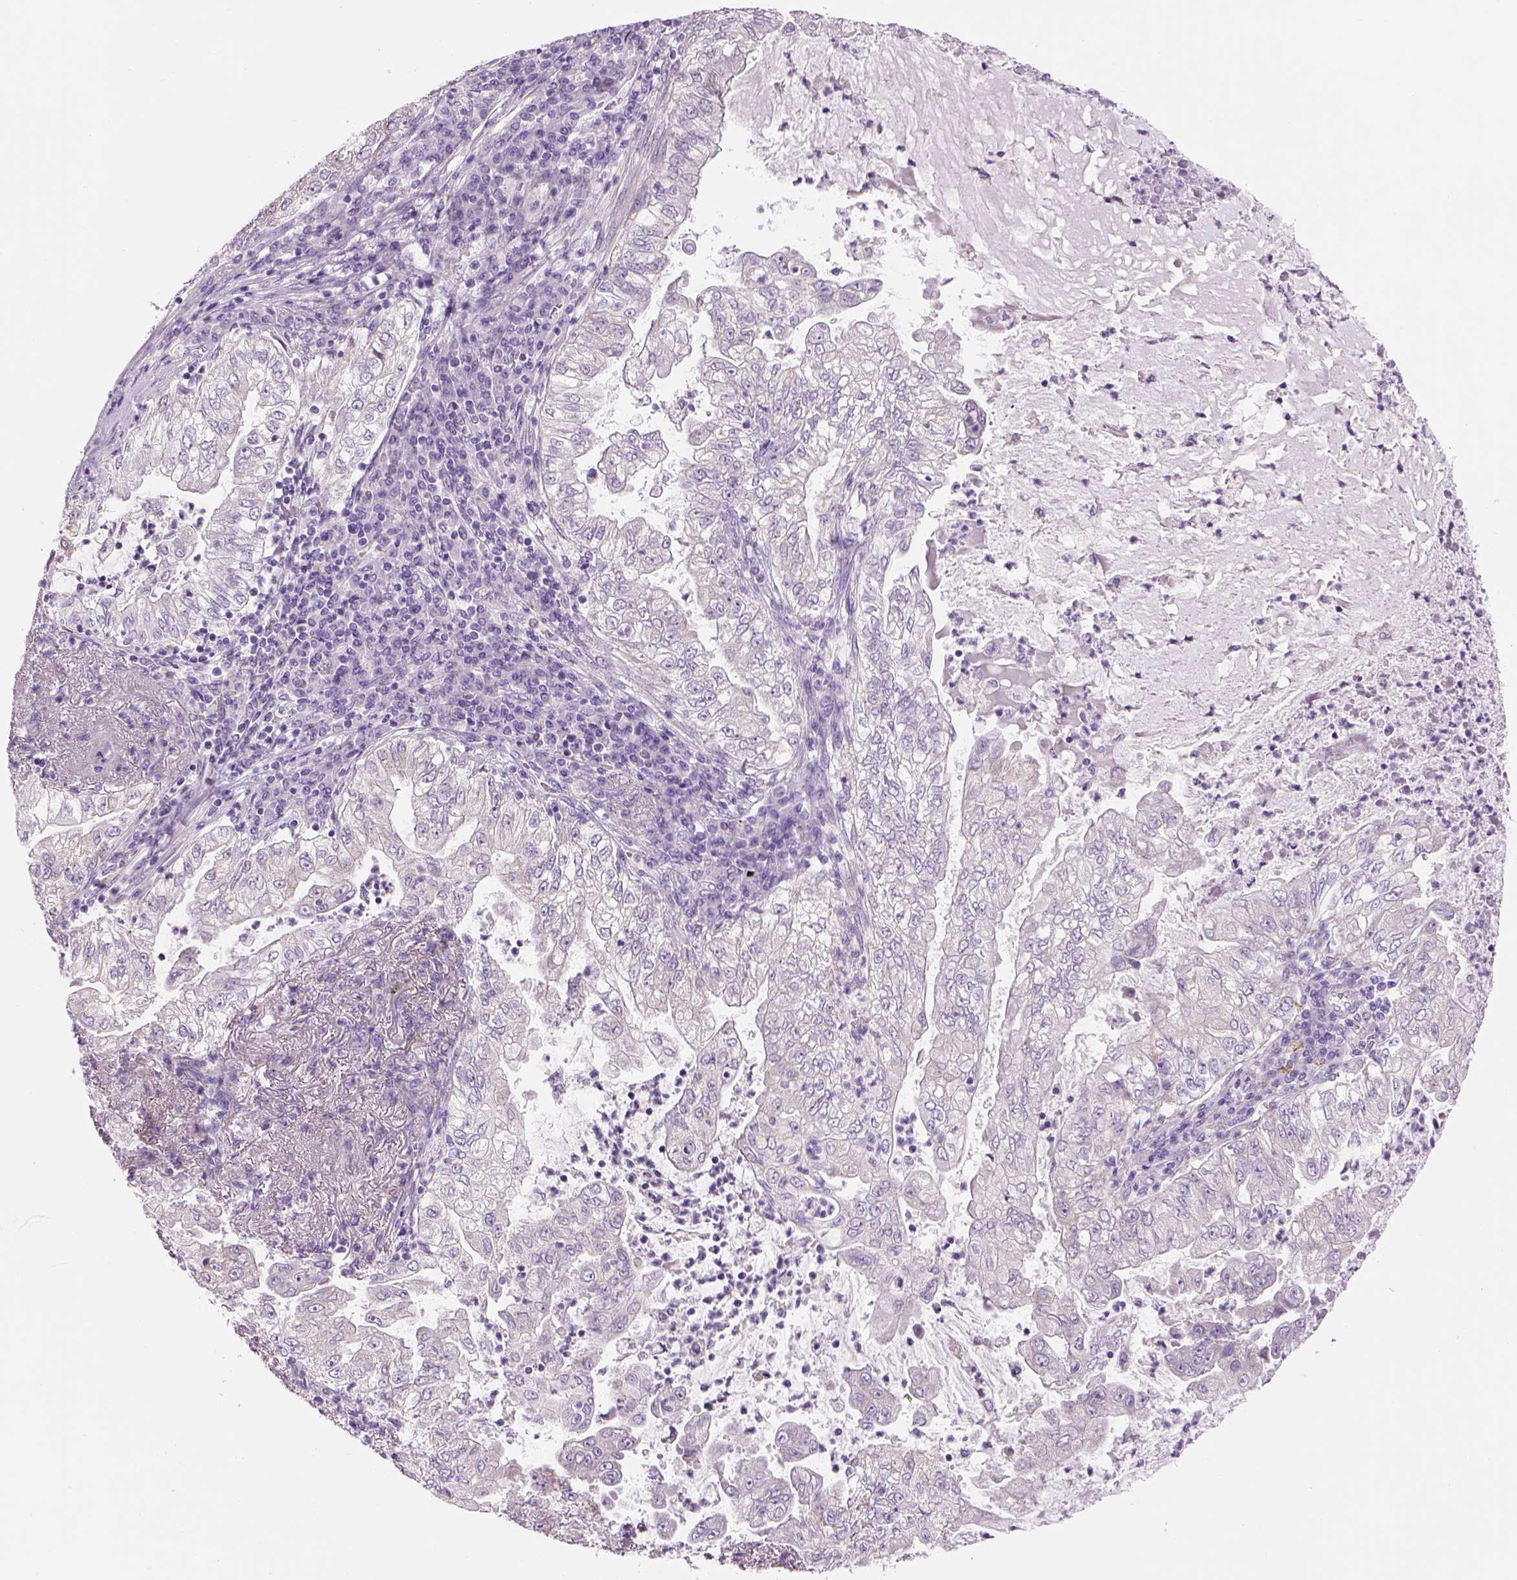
{"staining": {"intensity": "negative", "quantity": "none", "location": "none"}, "tissue": "lung cancer", "cell_type": "Tumor cells", "image_type": "cancer", "snomed": [{"axis": "morphology", "description": "Adenocarcinoma, NOS"}, {"axis": "topography", "description": "Lung"}], "caption": "The photomicrograph shows no staining of tumor cells in lung adenocarcinoma.", "gene": "IFT52", "patient": {"sex": "female", "age": 73}}